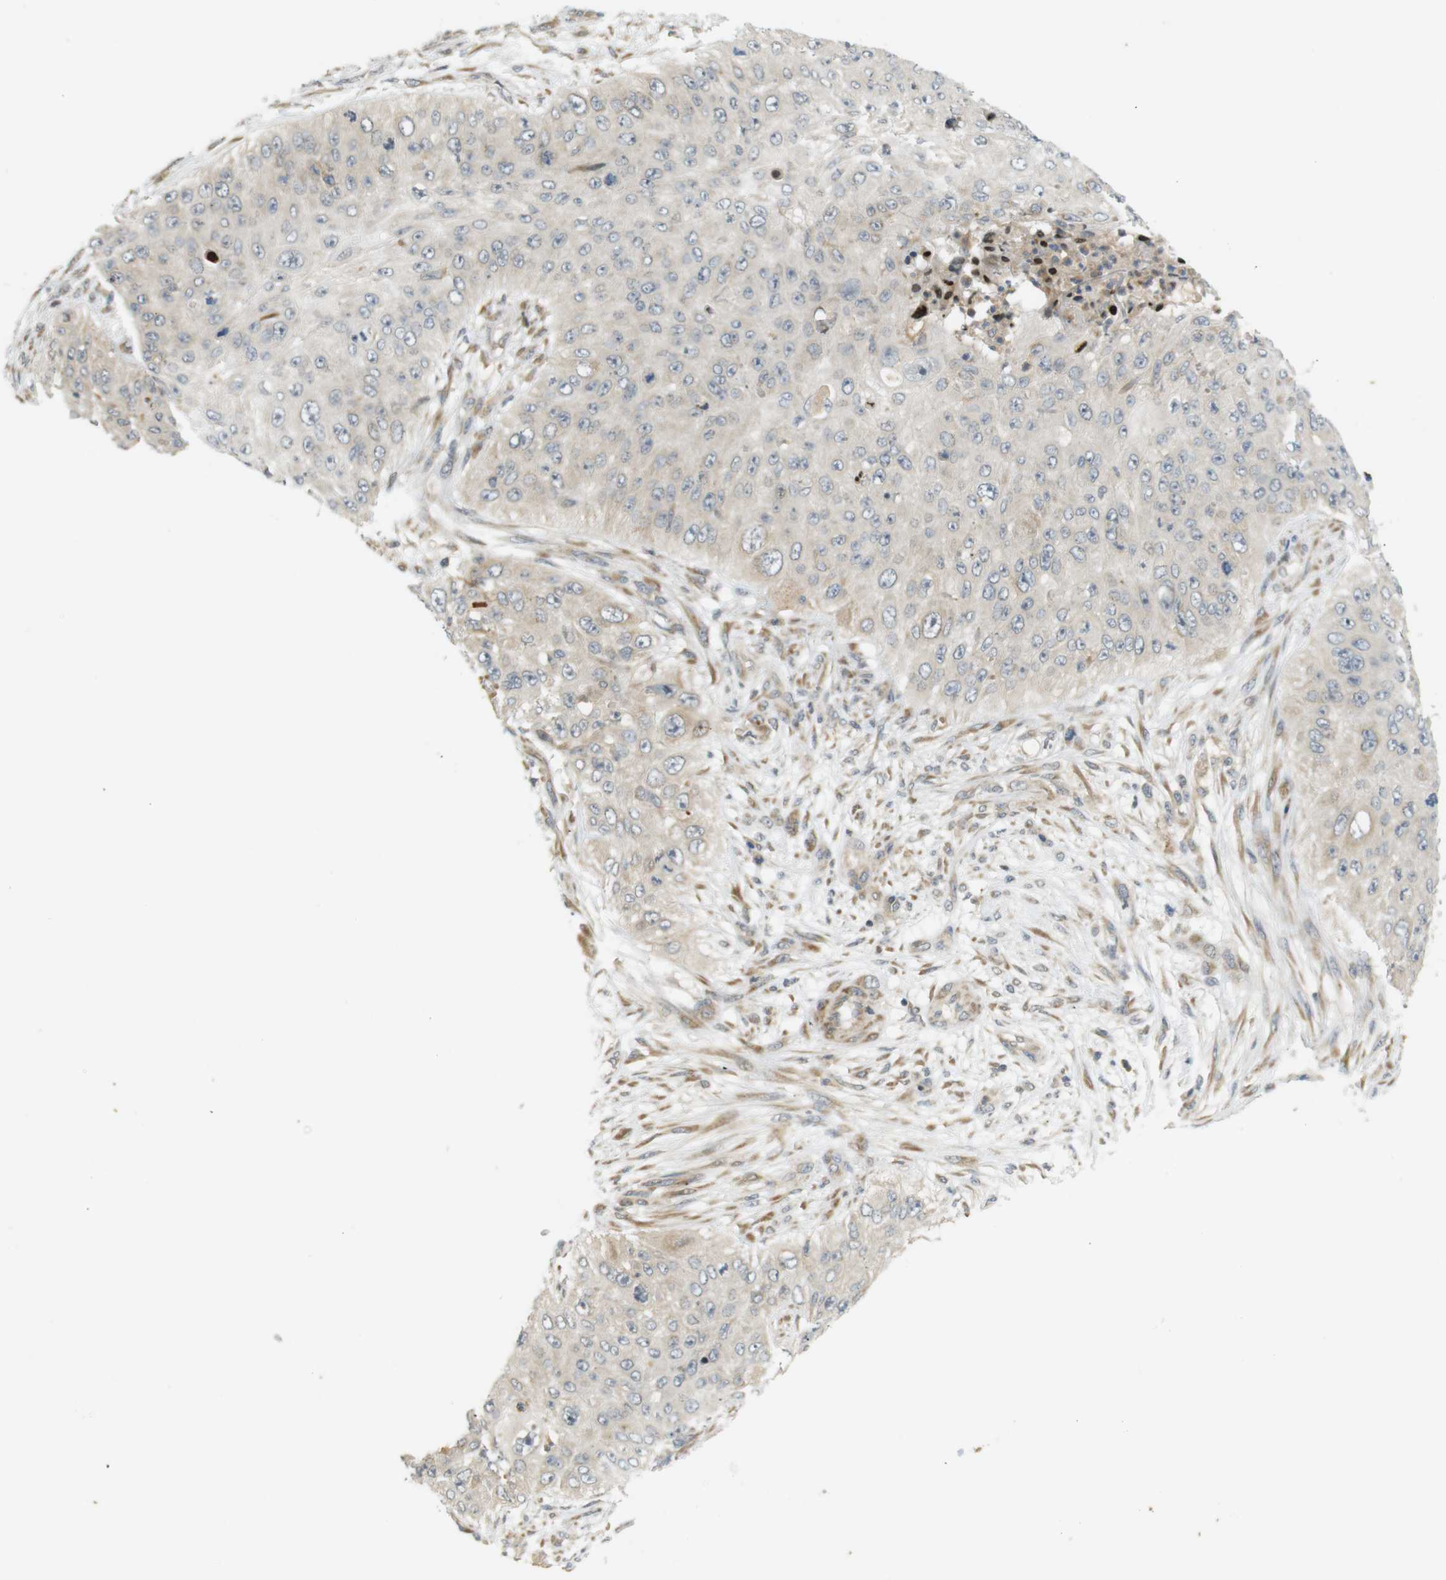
{"staining": {"intensity": "negative", "quantity": "none", "location": "none"}, "tissue": "skin cancer", "cell_type": "Tumor cells", "image_type": "cancer", "snomed": [{"axis": "morphology", "description": "Squamous cell carcinoma, NOS"}, {"axis": "topography", "description": "Skin"}], "caption": "A micrograph of squamous cell carcinoma (skin) stained for a protein shows no brown staining in tumor cells.", "gene": "CLRN3", "patient": {"sex": "female", "age": 80}}